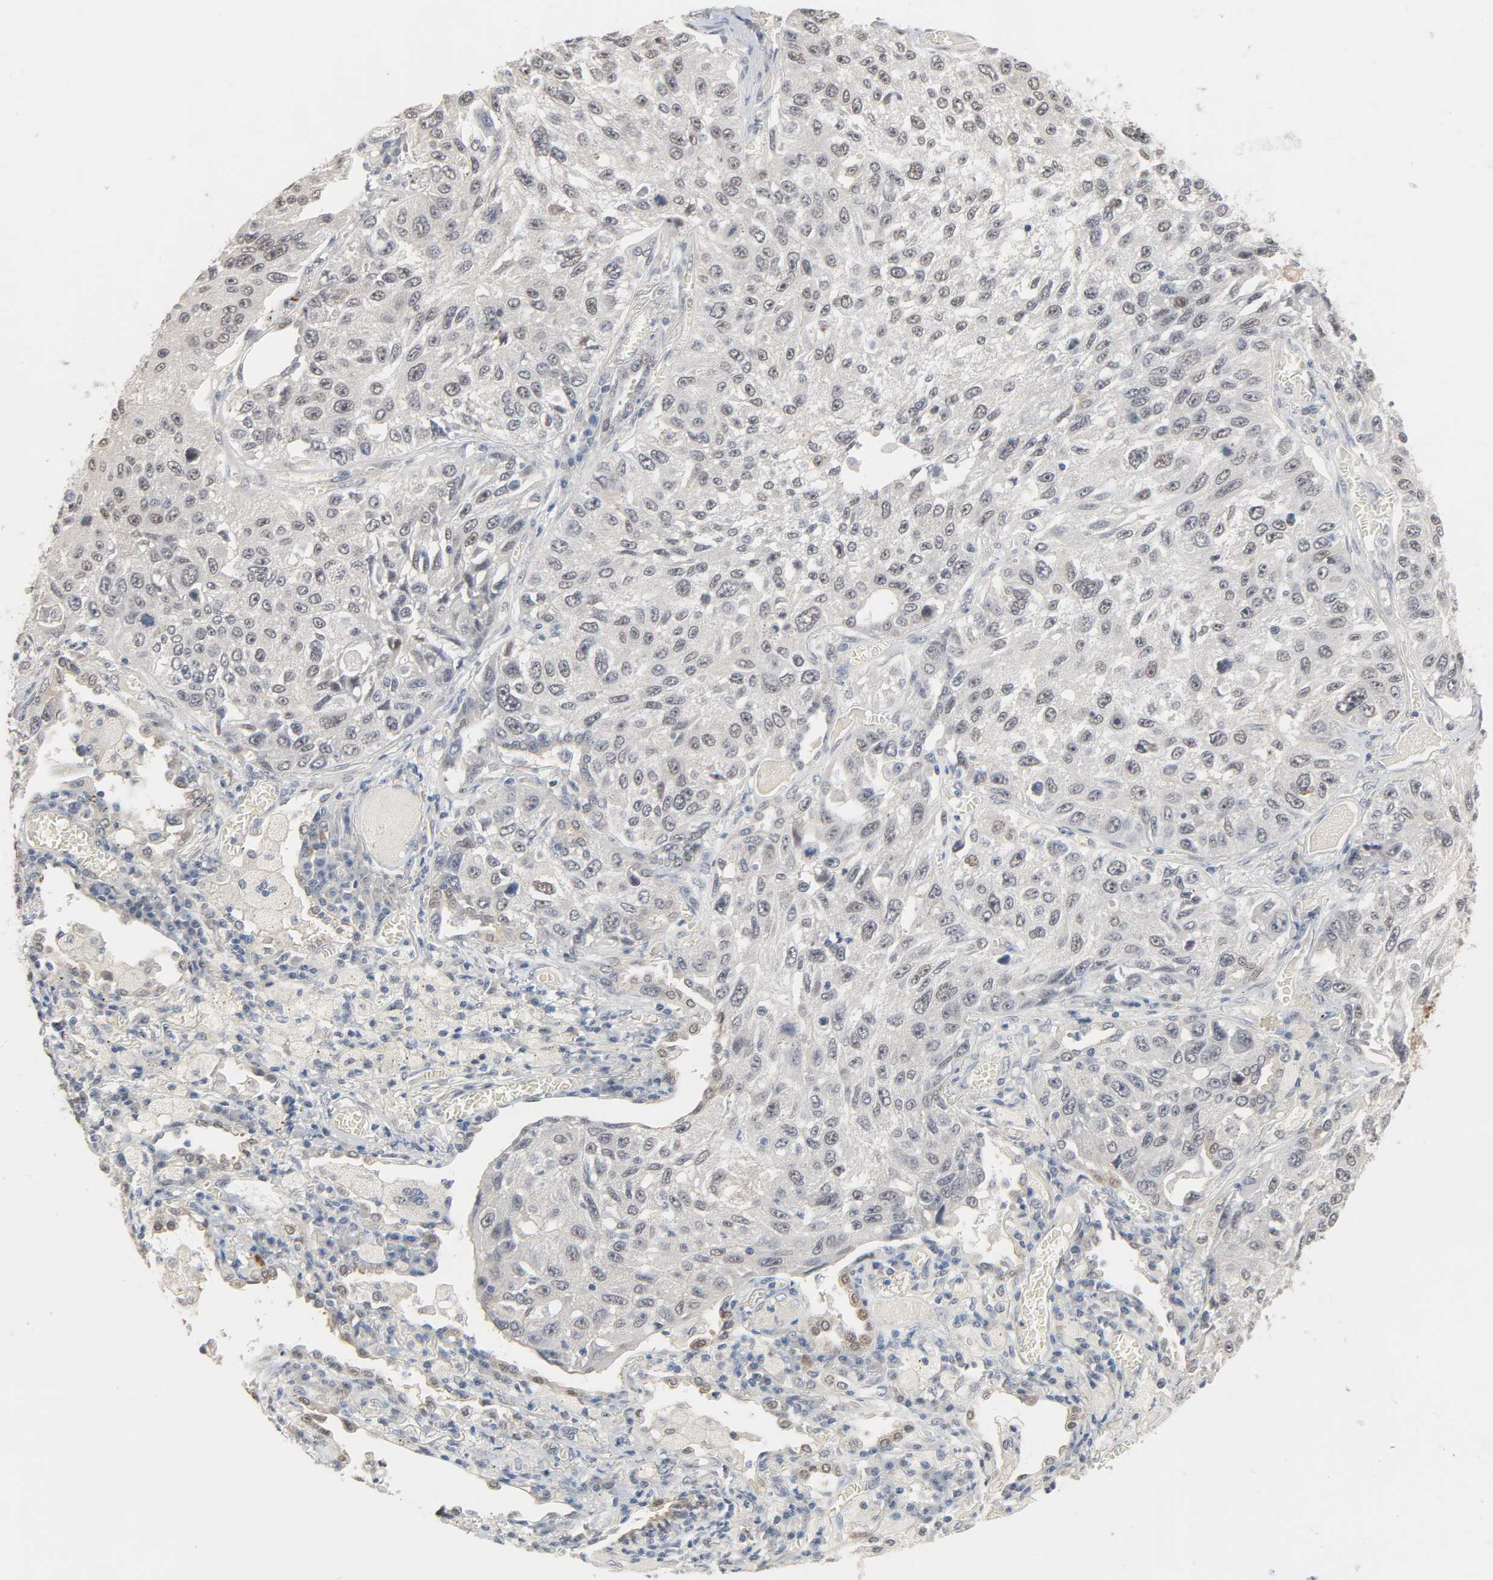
{"staining": {"intensity": "weak", "quantity": "<25%", "location": "cytoplasmic/membranous"}, "tissue": "lung cancer", "cell_type": "Tumor cells", "image_type": "cancer", "snomed": [{"axis": "morphology", "description": "Squamous cell carcinoma, NOS"}, {"axis": "topography", "description": "Lung"}], "caption": "High power microscopy micrograph of an immunohistochemistry image of lung cancer (squamous cell carcinoma), revealing no significant staining in tumor cells. (DAB (3,3'-diaminobenzidine) immunohistochemistry visualized using brightfield microscopy, high magnification).", "gene": "ACSS2", "patient": {"sex": "male", "age": 71}}